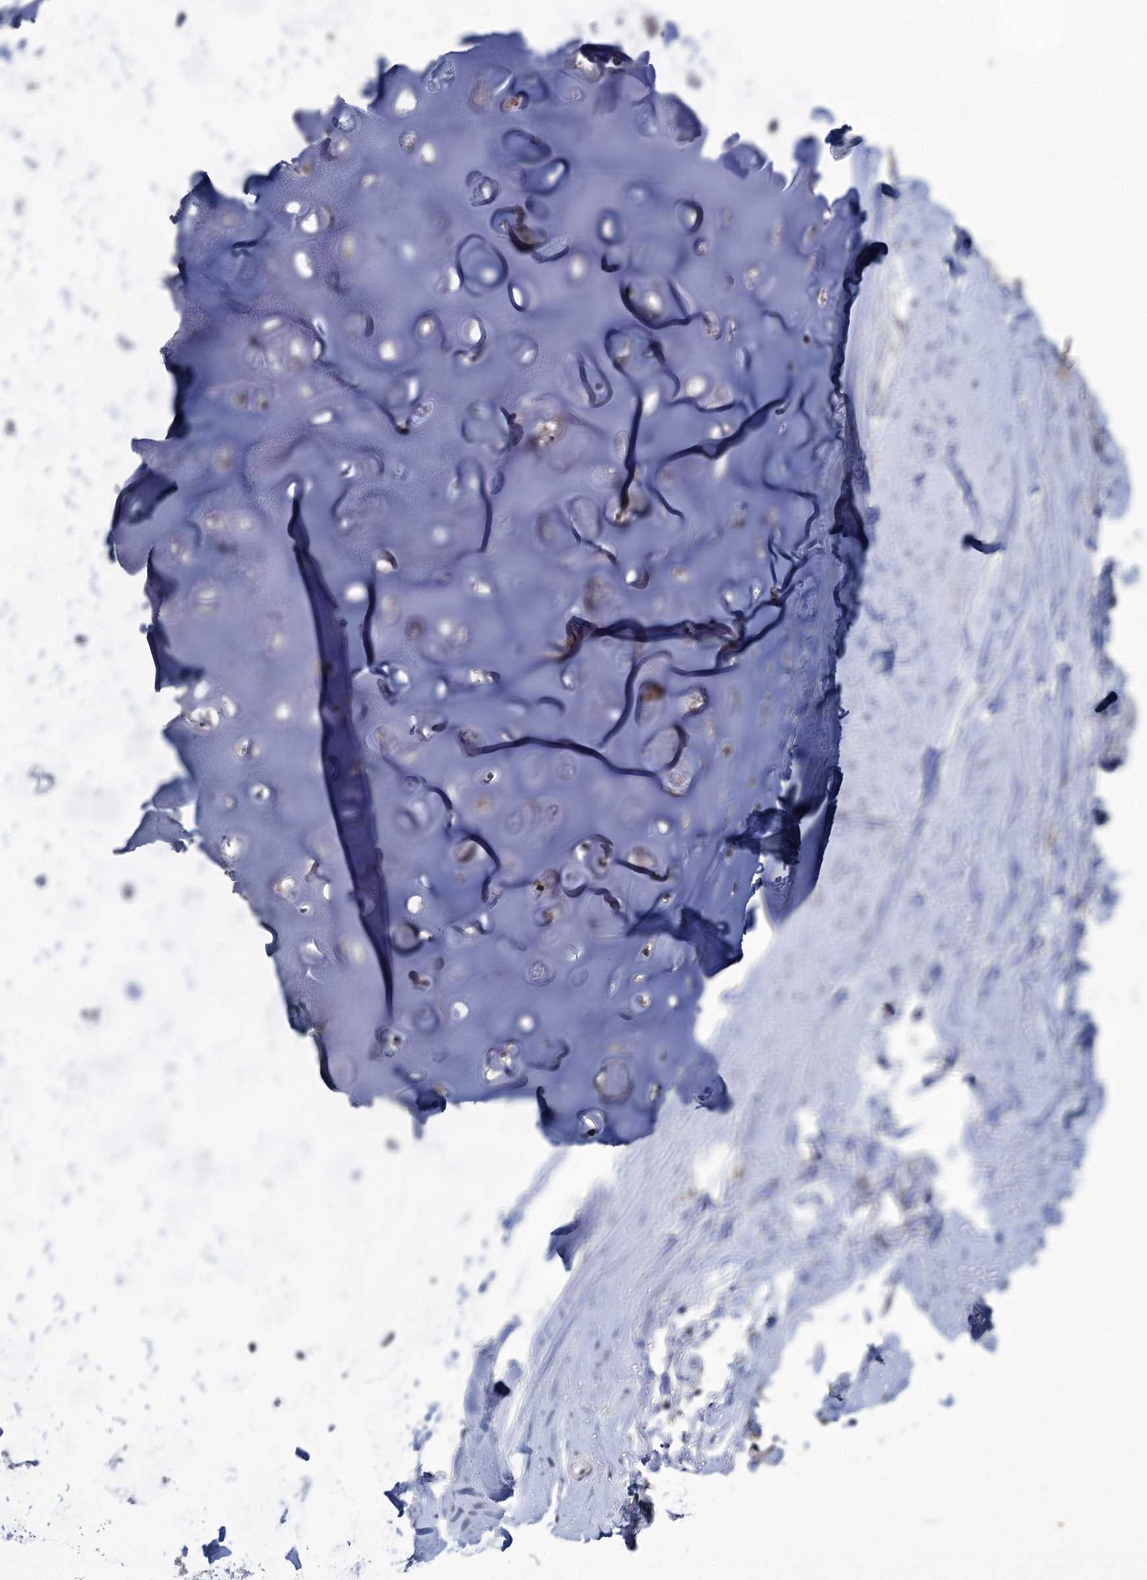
{"staining": {"intensity": "negative", "quantity": "none", "location": "none"}, "tissue": "adipose tissue", "cell_type": "Adipocytes", "image_type": "normal", "snomed": [{"axis": "morphology", "description": "Normal tissue, NOS"}, {"axis": "topography", "description": "Lymph node"}, {"axis": "topography", "description": "Bronchus"}], "caption": "This is an IHC photomicrograph of normal adipose tissue. There is no positivity in adipocytes.", "gene": "TTC17", "patient": {"sex": "male", "age": 63}}